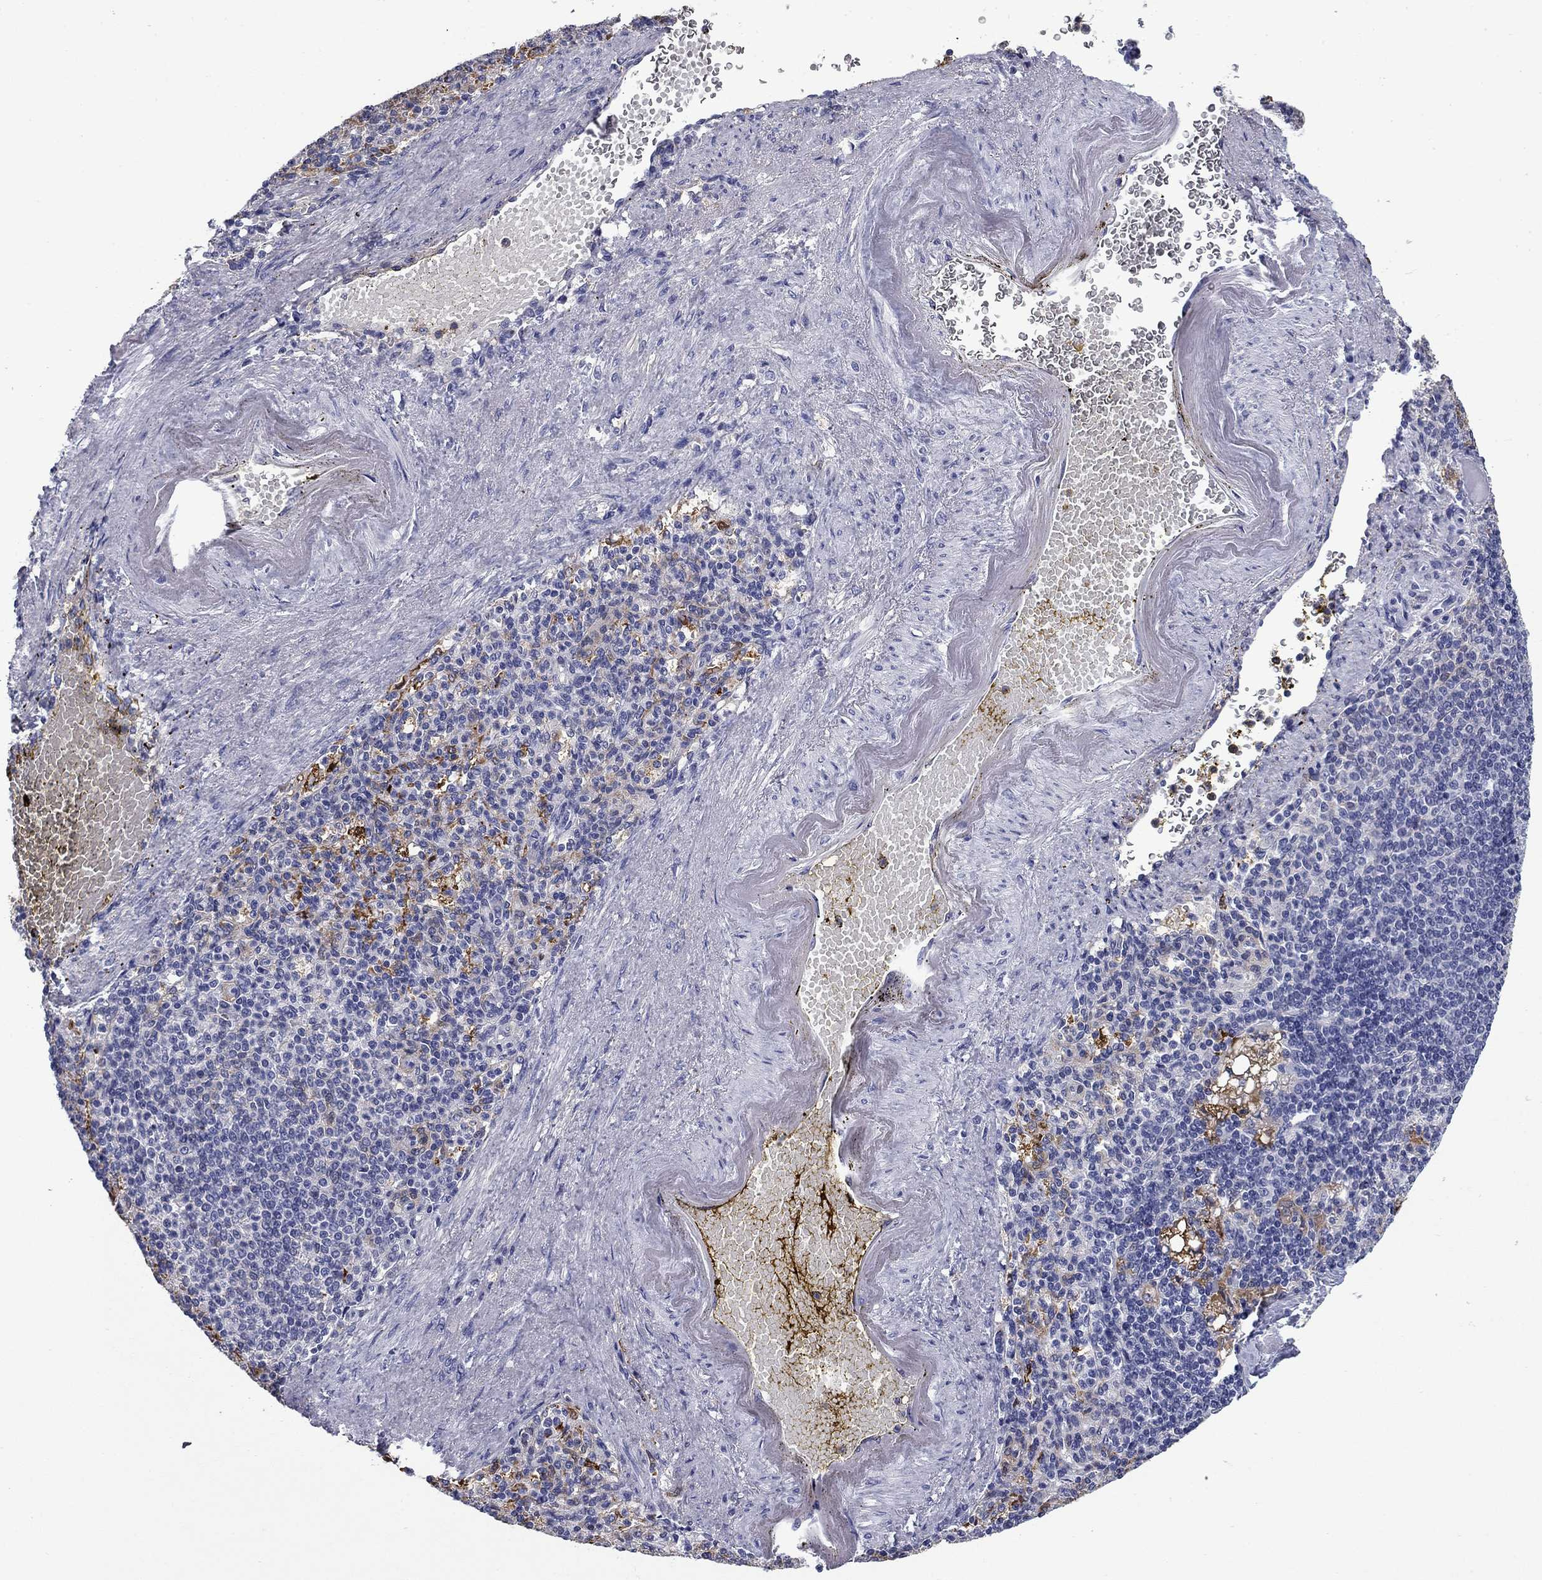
{"staining": {"intensity": "negative", "quantity": "none", "location": "none"}, "tissue": "spleen", "cell_type": "Cells in red pulp", "image_type": "normal", "snomed": [{"axis": "morphology", "description": "Normal tissue, NOS"}, {"axis": "topography", "description": "Spleen"}], "caption": "Immunohistochemical staining of unremarkable human spleen reveals no significant staining in cells in red pulp.", "gene": "BCL2L14", "patient": {"sex": "female", "age": 74}}